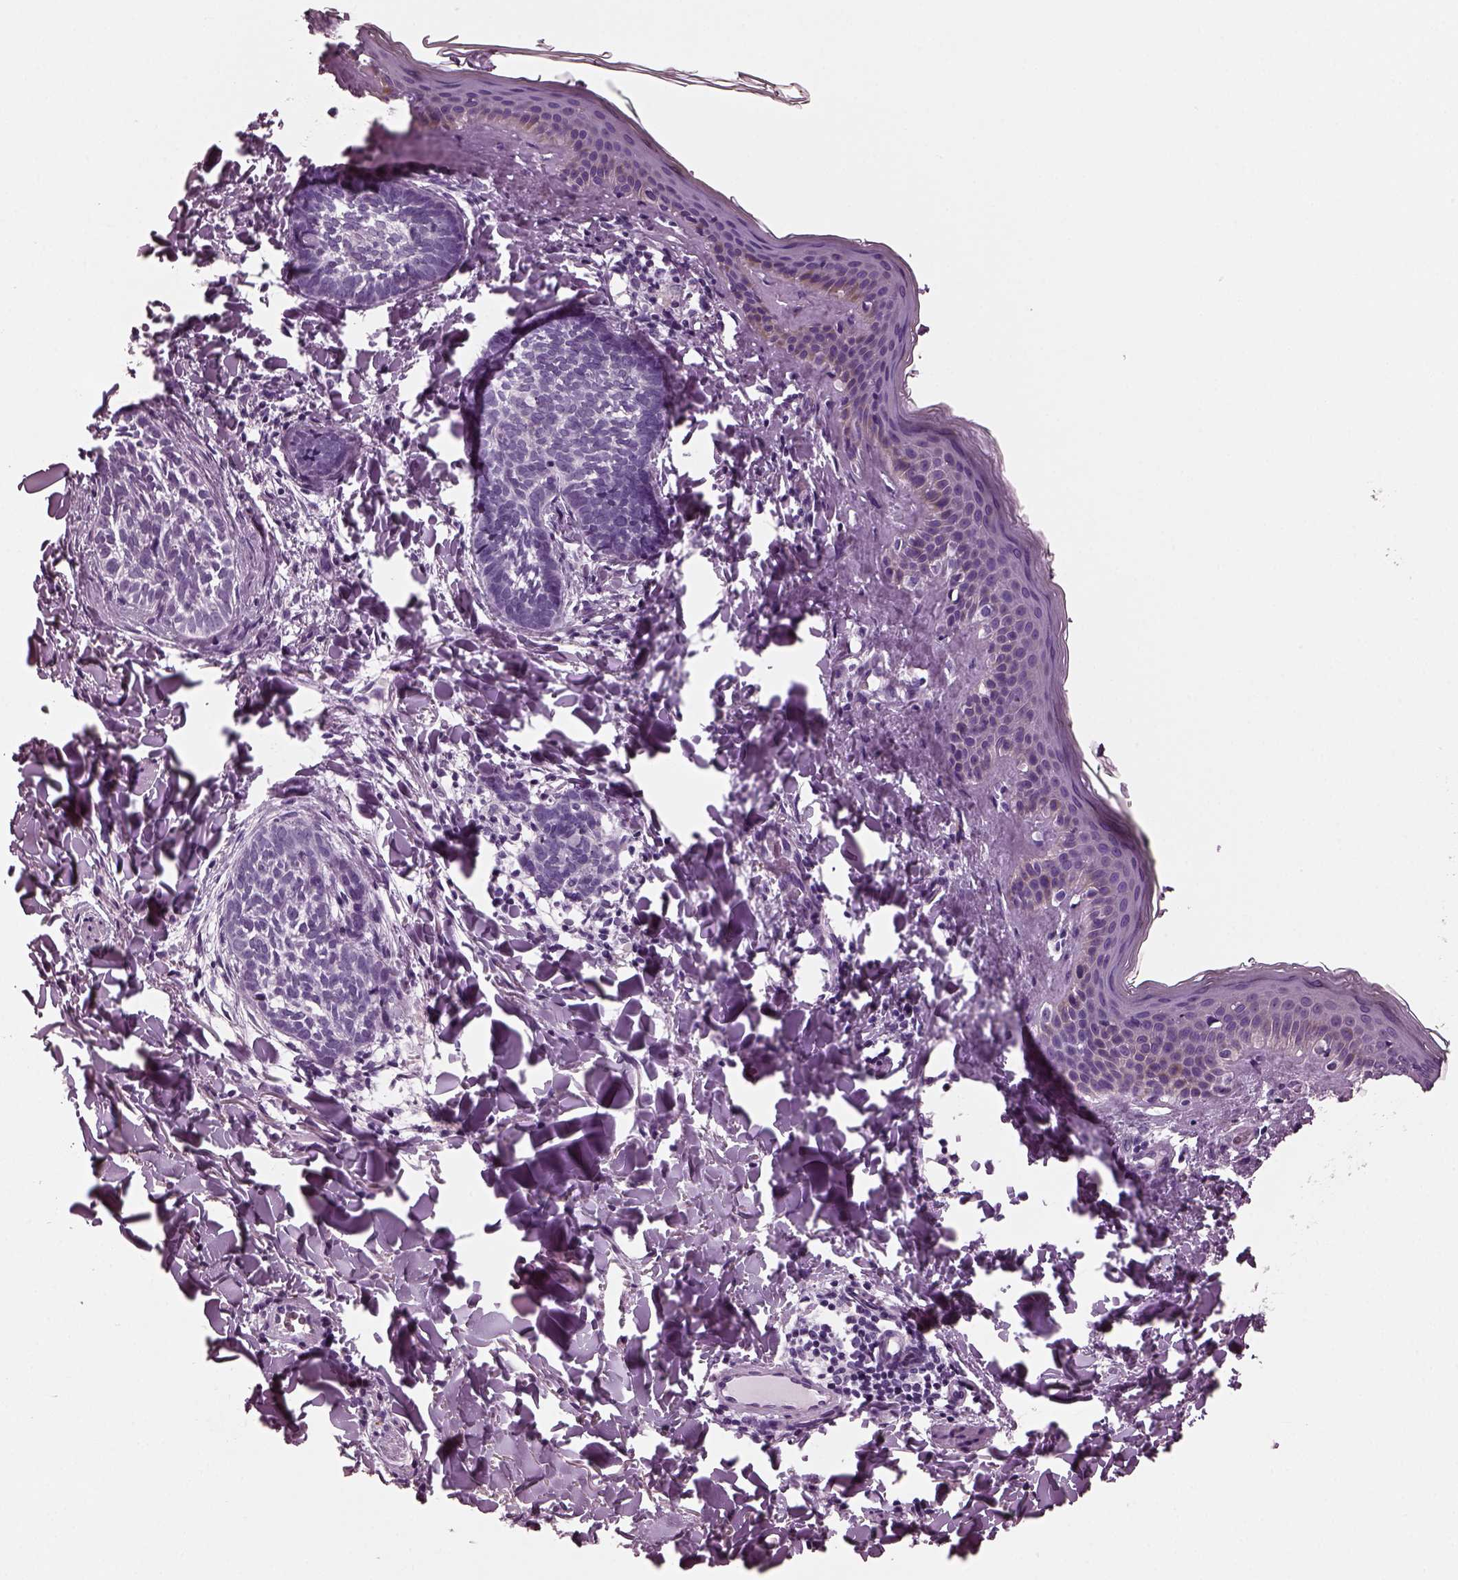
{"staining": {"intensity": "negative", "quantity": "none", "location": "none"}, "tissue": "skin cancer", "cell_type": "Tumor cells", "image_type": "cancer", "snomed": [{"axis": "morphology", "description": "Normal tissue, NOS"}, {"axis": "morphology", "description": "Basal cell carcinoma"}, {"axis": "topography", "description": "Skin"}], "caption": "This is an immunohistochemistry photomicrograph of basal cell carcinoma (skin). There is no expression in tumor cells.", "gene": "GDF11", "patient": {"sex": "male", "age": 46}}